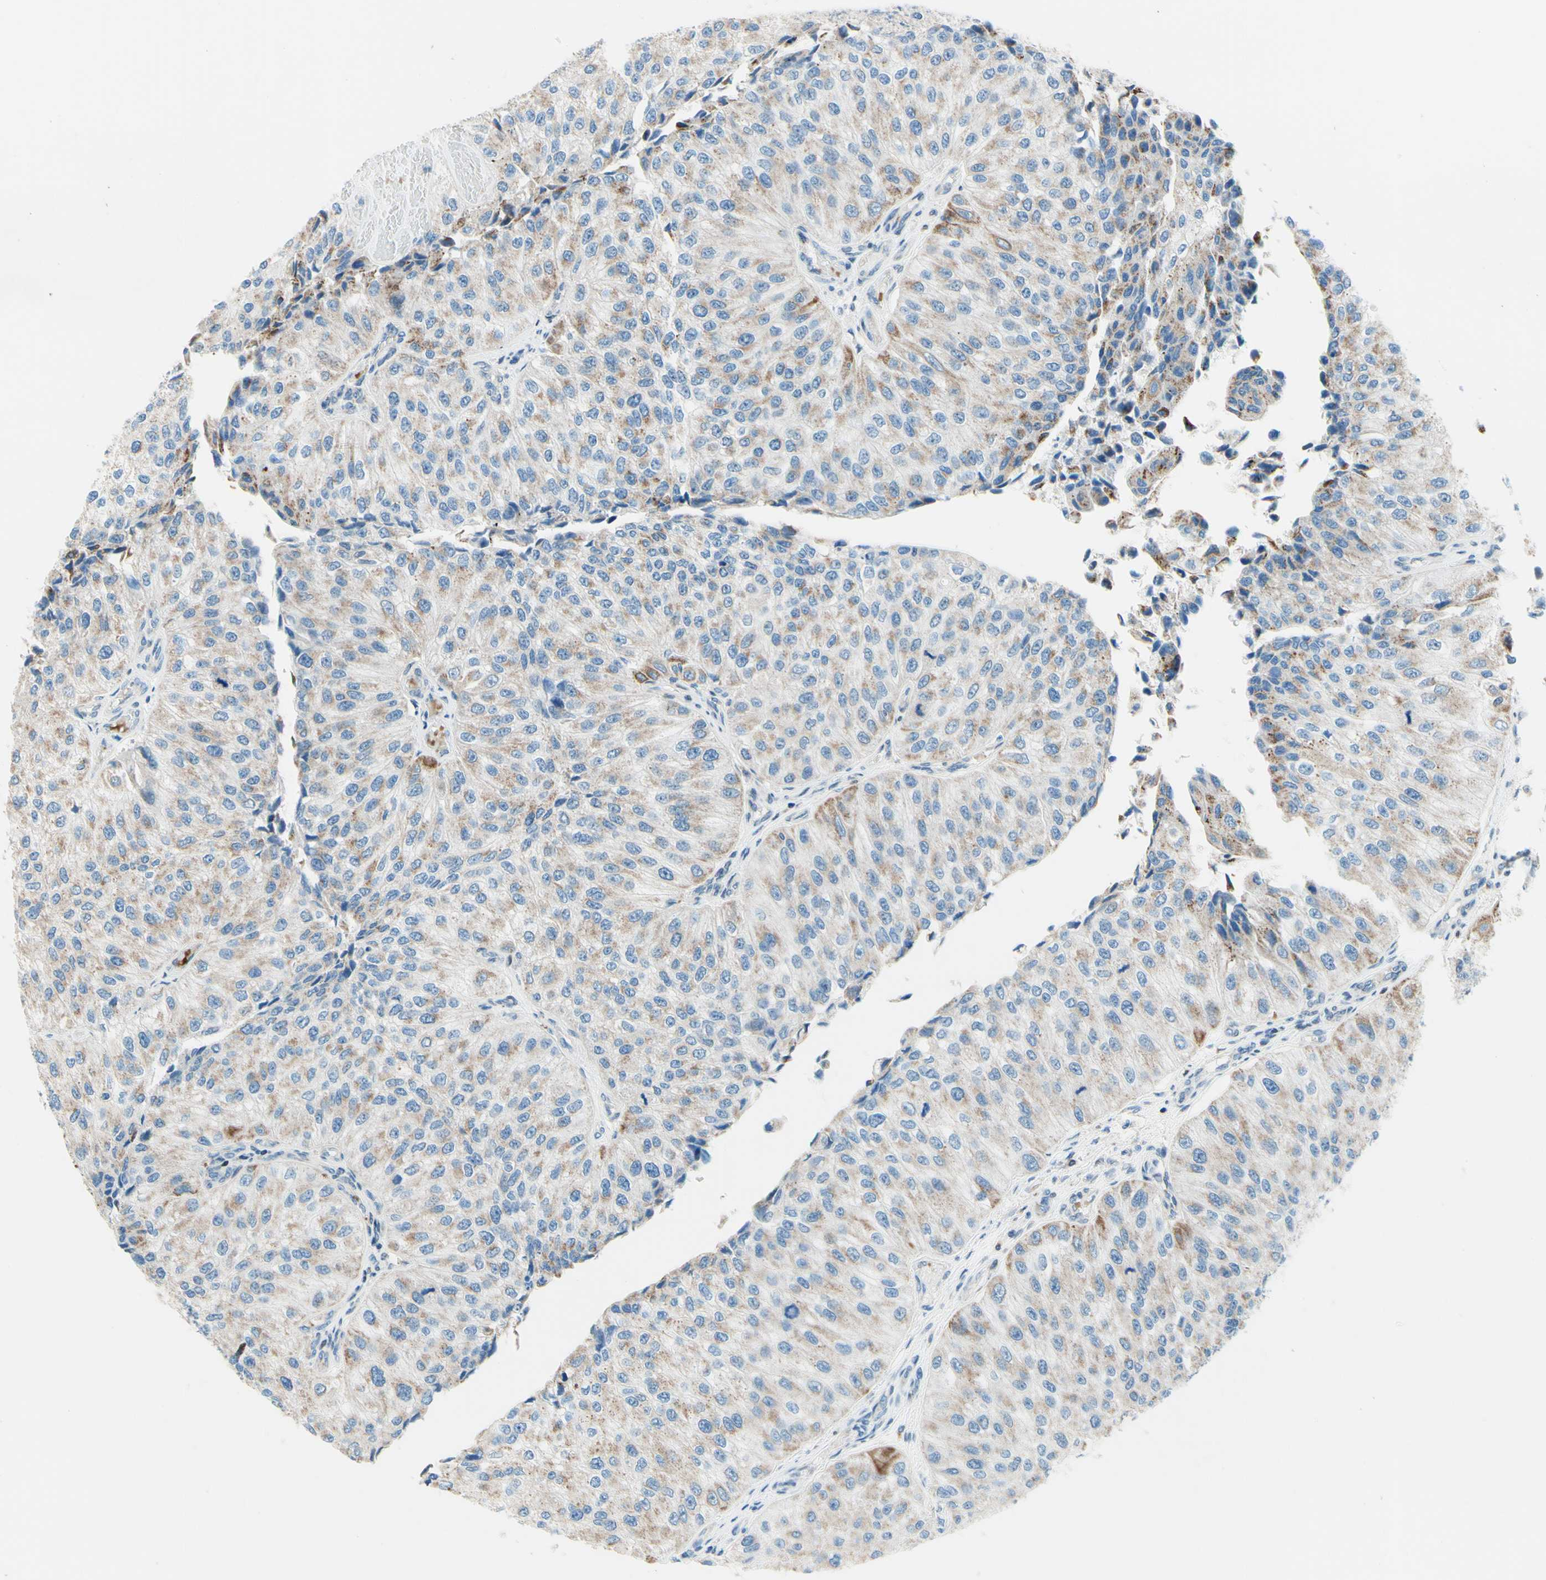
{"staining": {"intensity": "weak", "quantity": ">75%", "location": "cytoplasmic/membranous"}, "tissue": "urothelial cancer", "cell_type": "Tumor cells", "image_type": "cancer", "snomed": [{"axis": "morphology", "description": "Urothelial carcinoma, High grade"}, {"axis": "topography", "description": "Kidney"}, {"axis": "topography", "description": "Urinary bladder"}], "caption": "High-grade urothelial carcinoma stained with a brown dye demonstrates weak cytoplasmic/membranous positive positivity in about >75% of tumor cells.", "gene": "CBX7", "patient": {"sex": "male", "age": 77}}